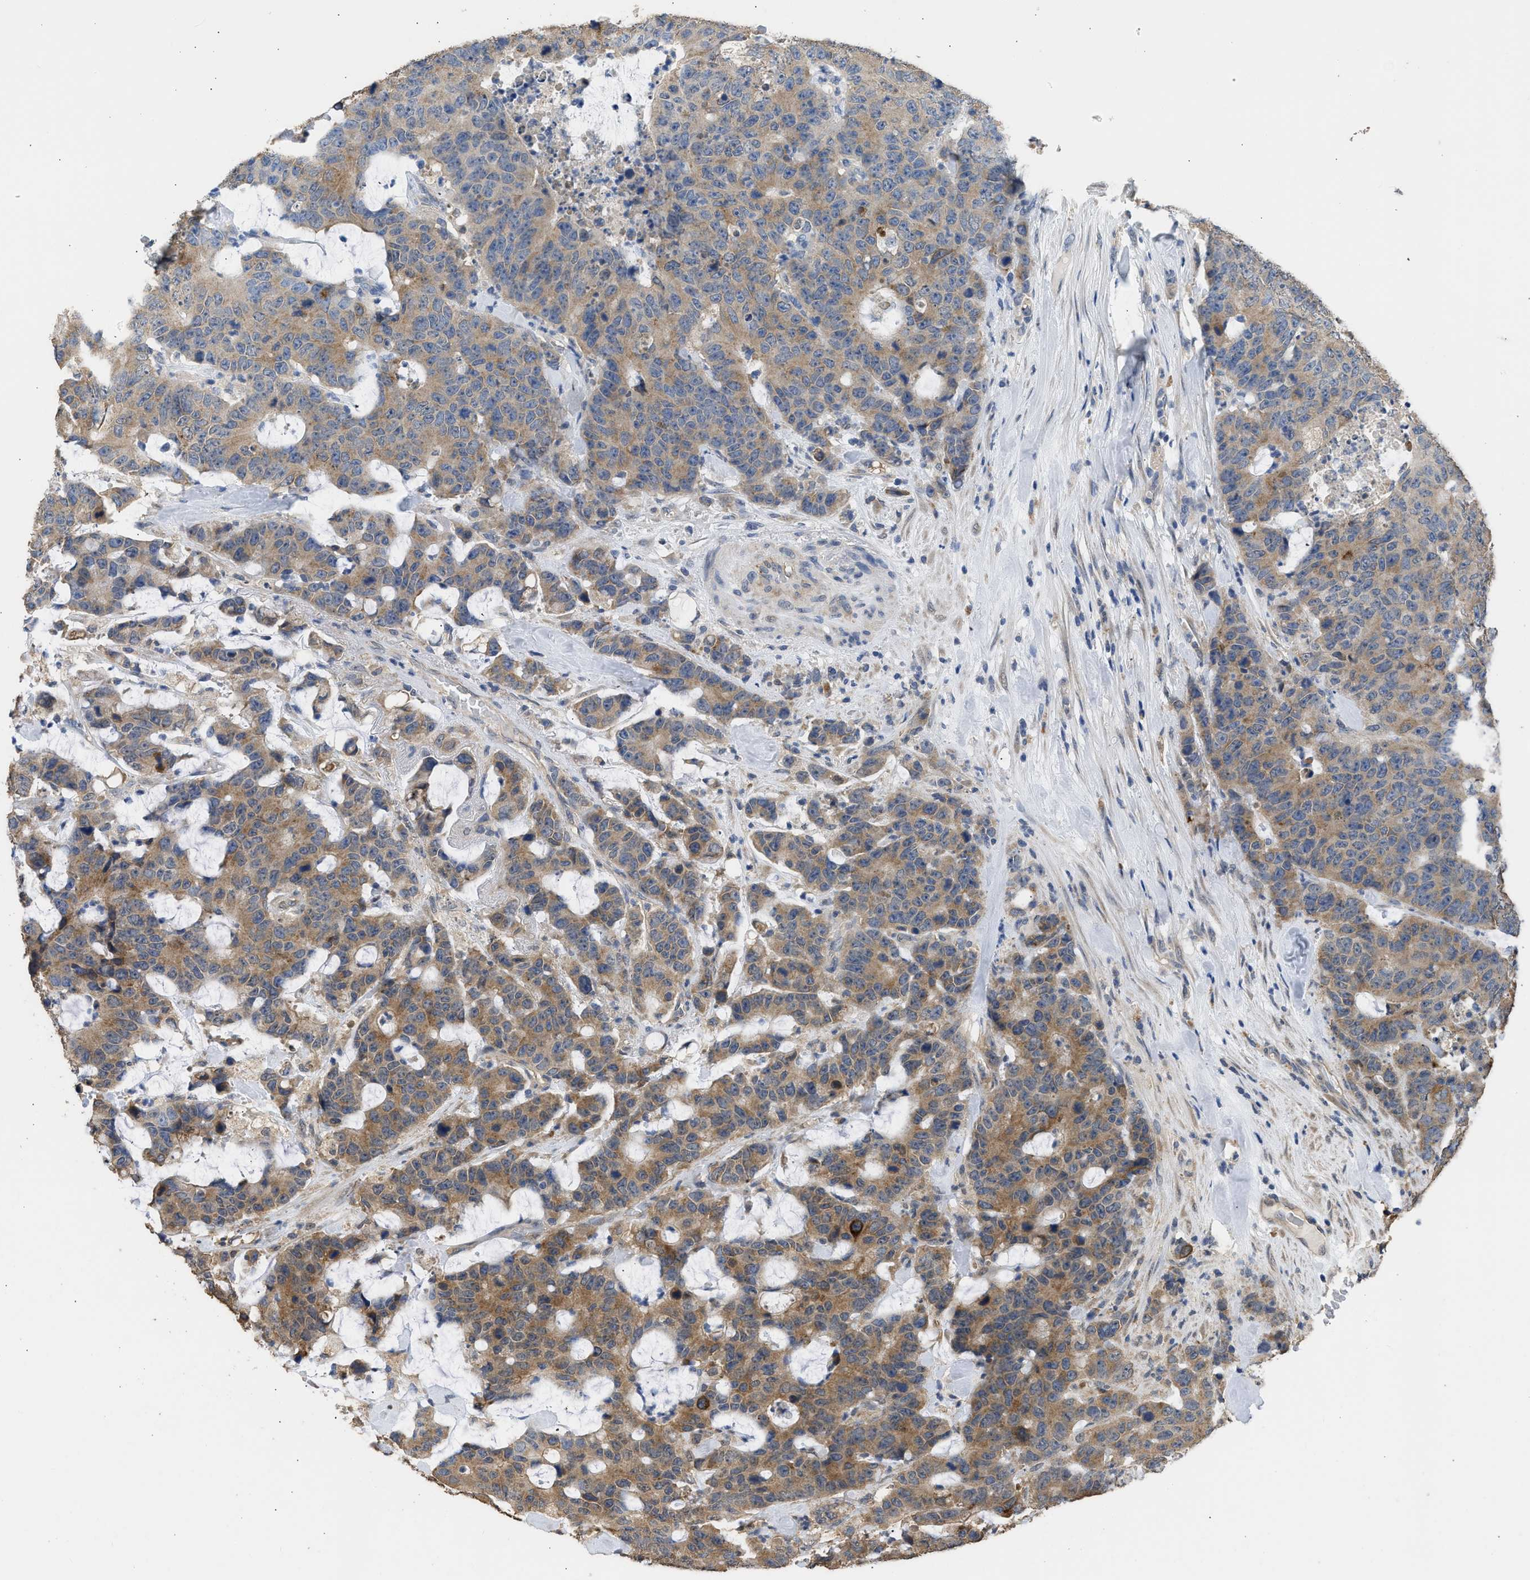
{"staining": {"intensity": "moderate", "quantity": ">75%", "location": "cytoplasmic/membranous"}, "tissue": "colorectal cancer", "cell_type": "Tumor cells", "image_type": "cancer", "snomed": [{"axis": "morphology", "description": "Adenocarcinoma, NOS"}, {"axis": "topography", "description": "Colon"}], "caption": "Protein staining of colorectal cancer tissue reveals moderate cytoplasmic/membranous staining in approximately >75% of tumor cells.", "gene": "SPINT2", "patient": {"sex": "female", "age": 86}}